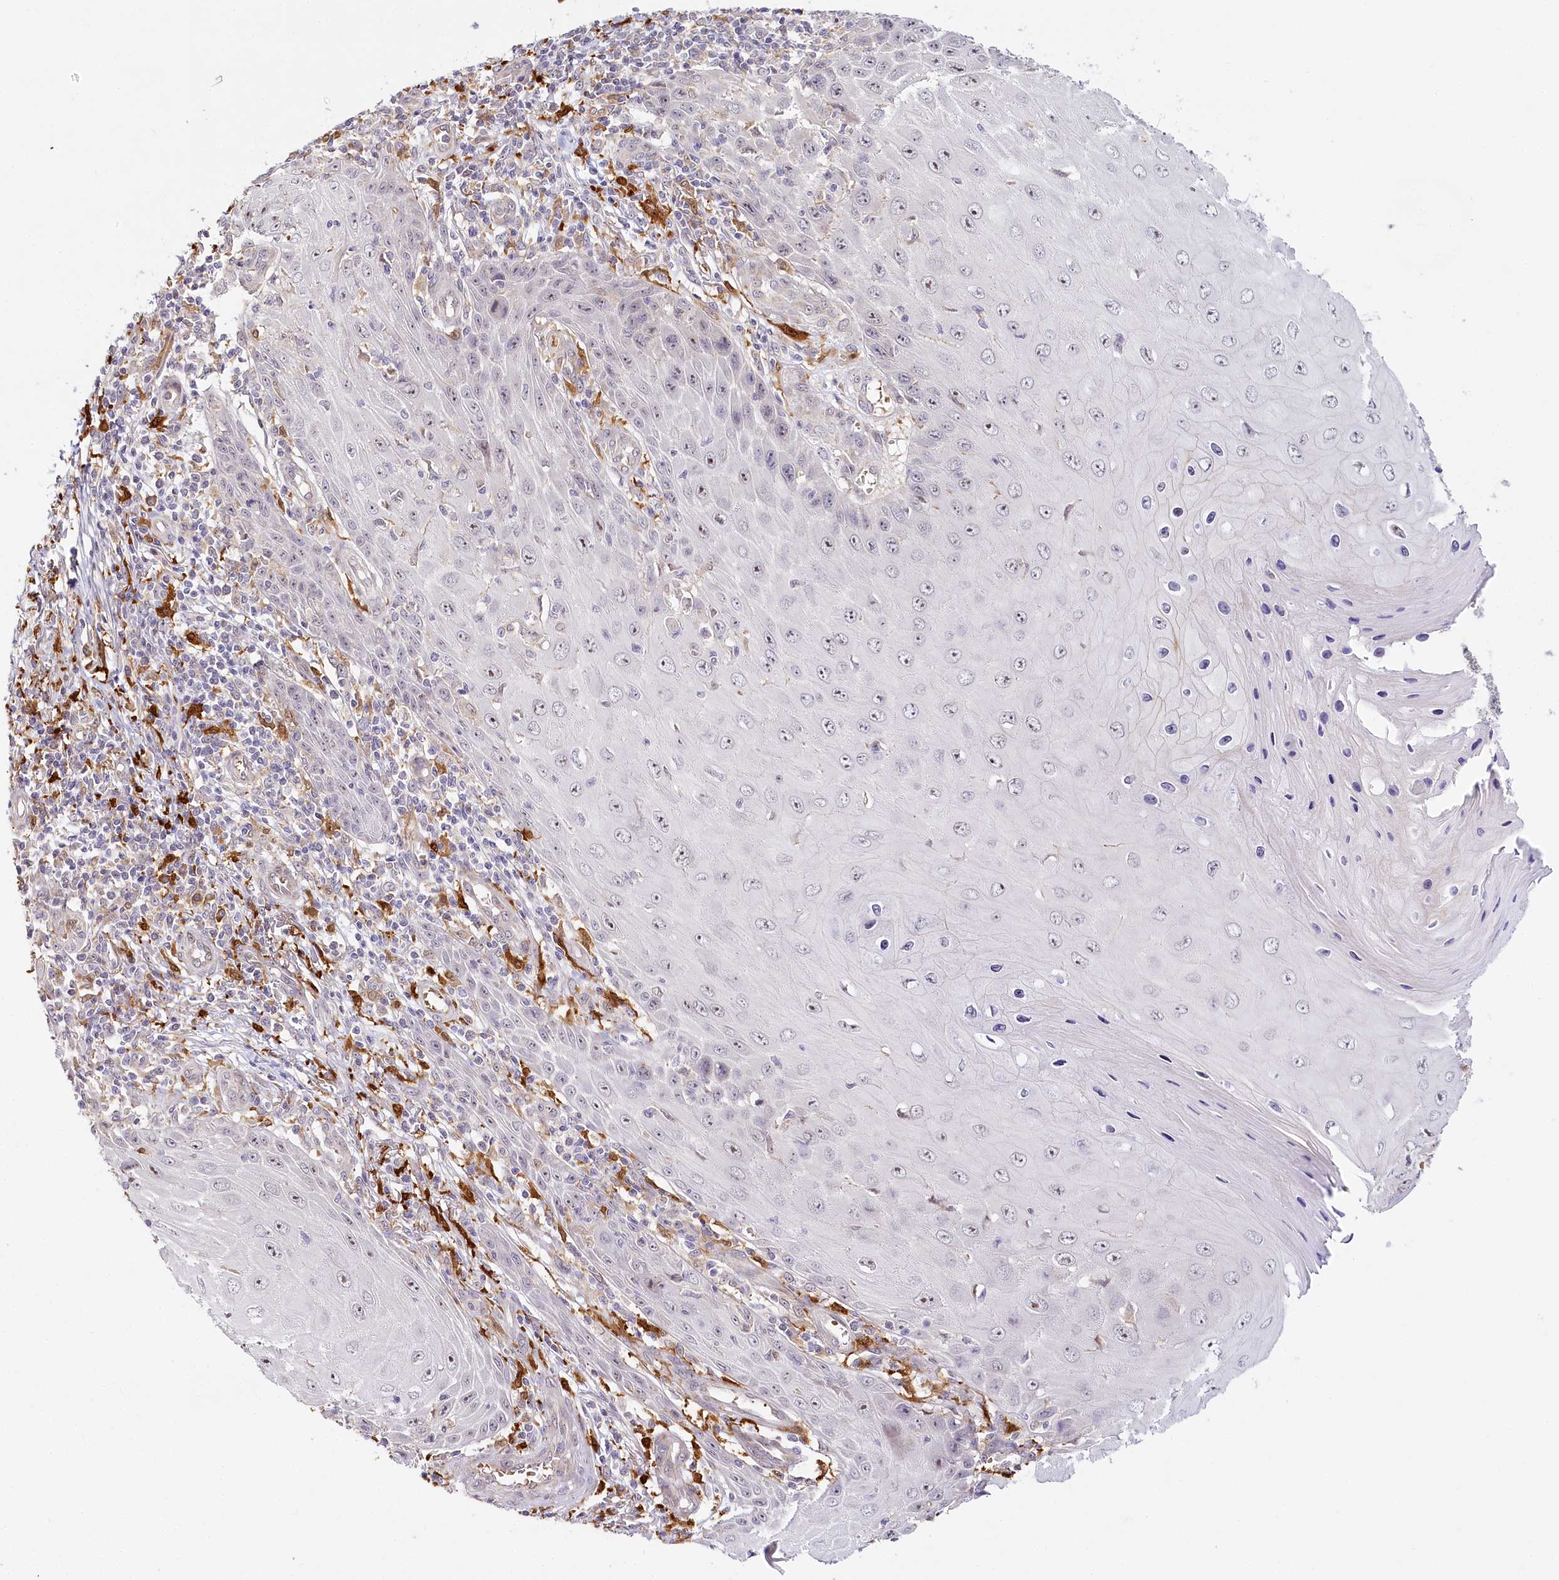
{"staining": {"intensity": "weak", "quantity": "<25%", "location": "nuclear"}, "tissue": "skin cancer", "cell_type": "Tumor cells", "image_type": "cancer", "snomed": [{"axis": "morphology", "description": "Squamous cell carcinoma, NOS"}, {"axis": "topography", "description": "Skin"}], "caption": "Immunohistochemistry histopathology image of human skin cancer (squamous cell carcinoma) stained for a protein (brown), which reveals no staining in tumor cells.", "gene": "WDR36", "patient": {"sex": "female", "age": 73}}